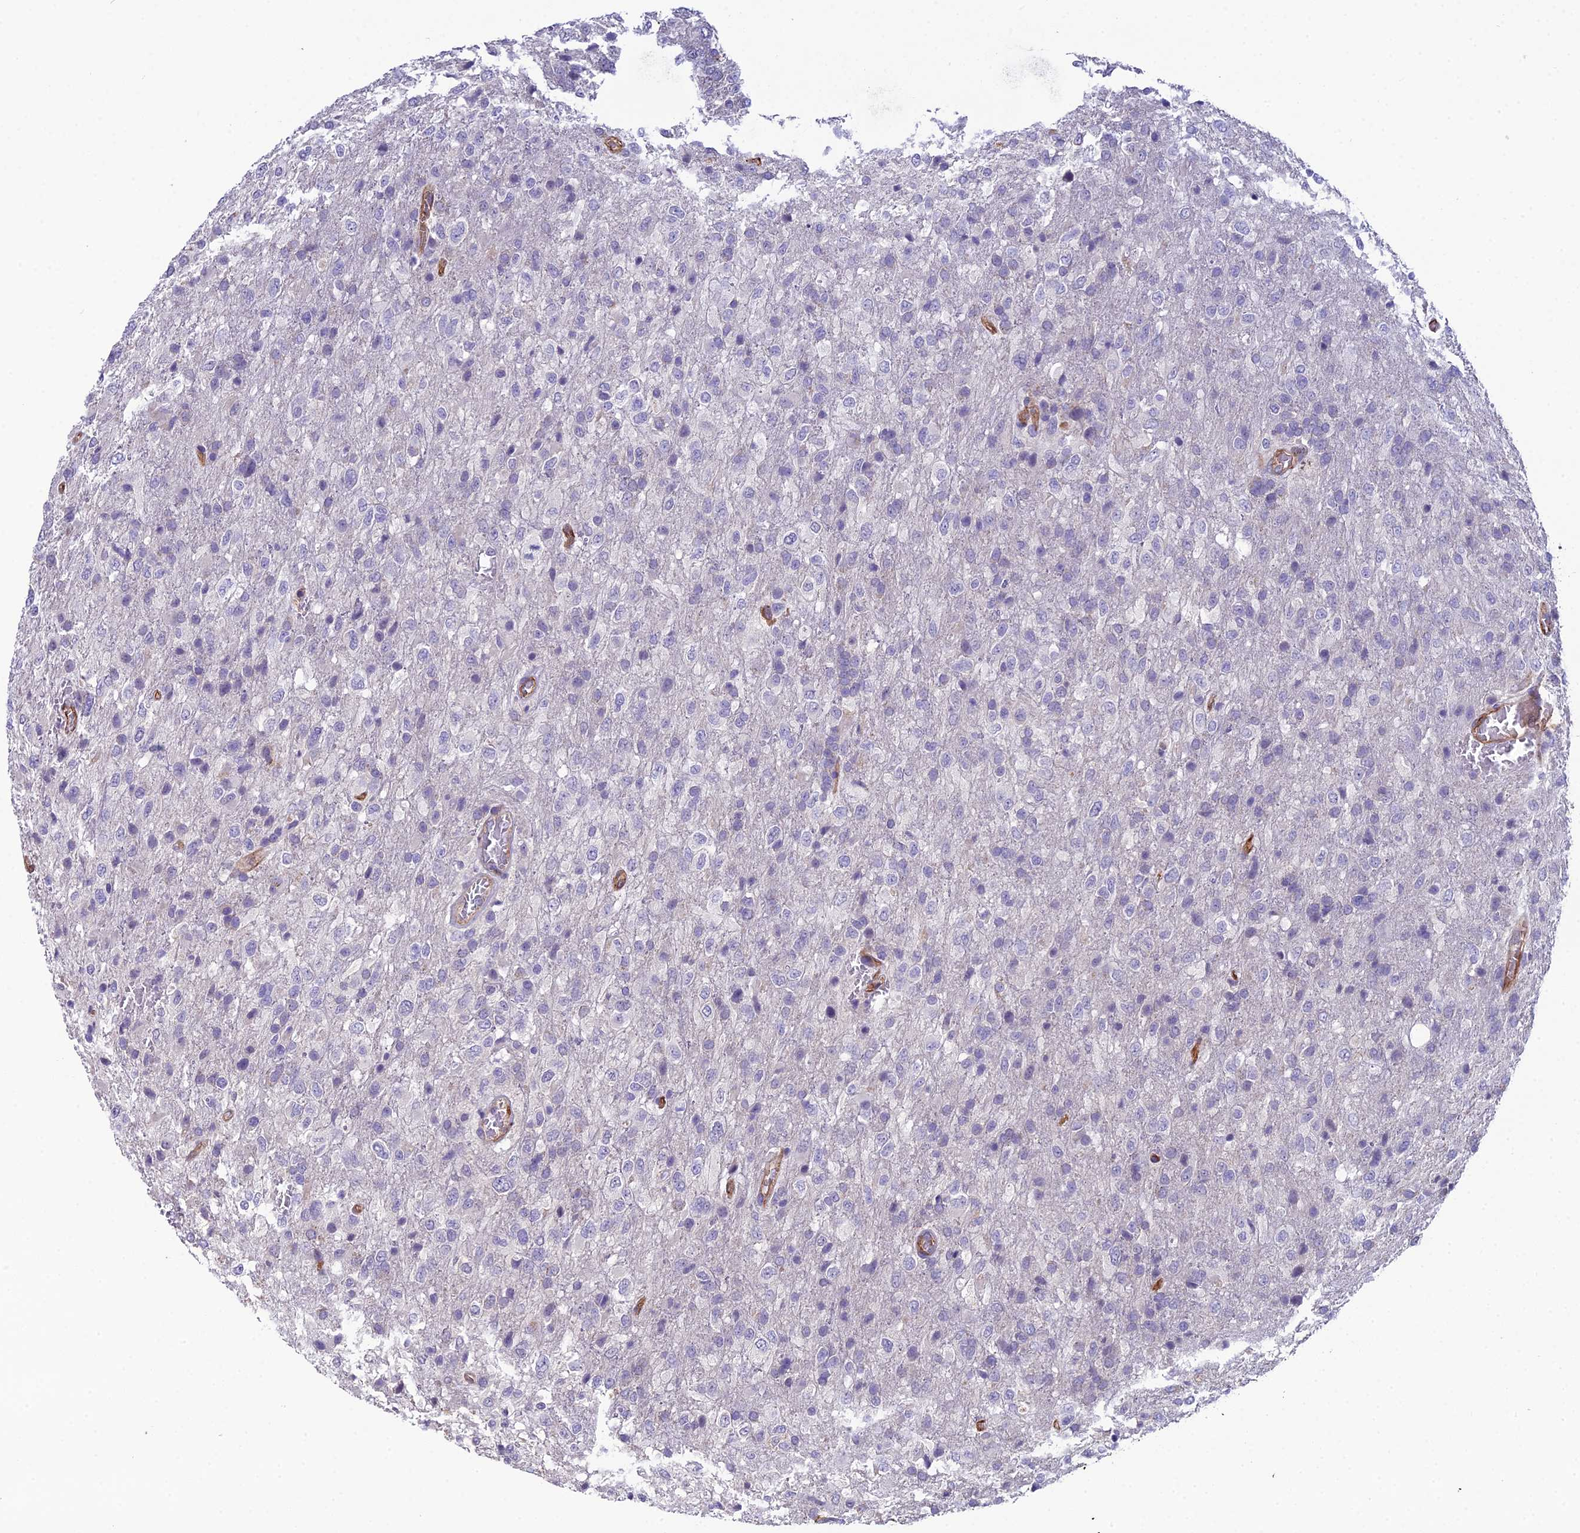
{"staining": {"intensity": "negative", "quantity": "none", "location": "none"}, "tissue": "glioma", "cell_type": "Tumor cells", "image_type": "cancer", "snomed": [{"axis": "morphology", "description": "Glioma, malignant, High grade"}, {"axis": "topography", "description": "Brain"}], "caption": "Image shows no significant protein staining in tumor cells of malignant glioma (high-grade).", "gene": "CFAP47", "patient": {"sex": "female", "age": 74}}